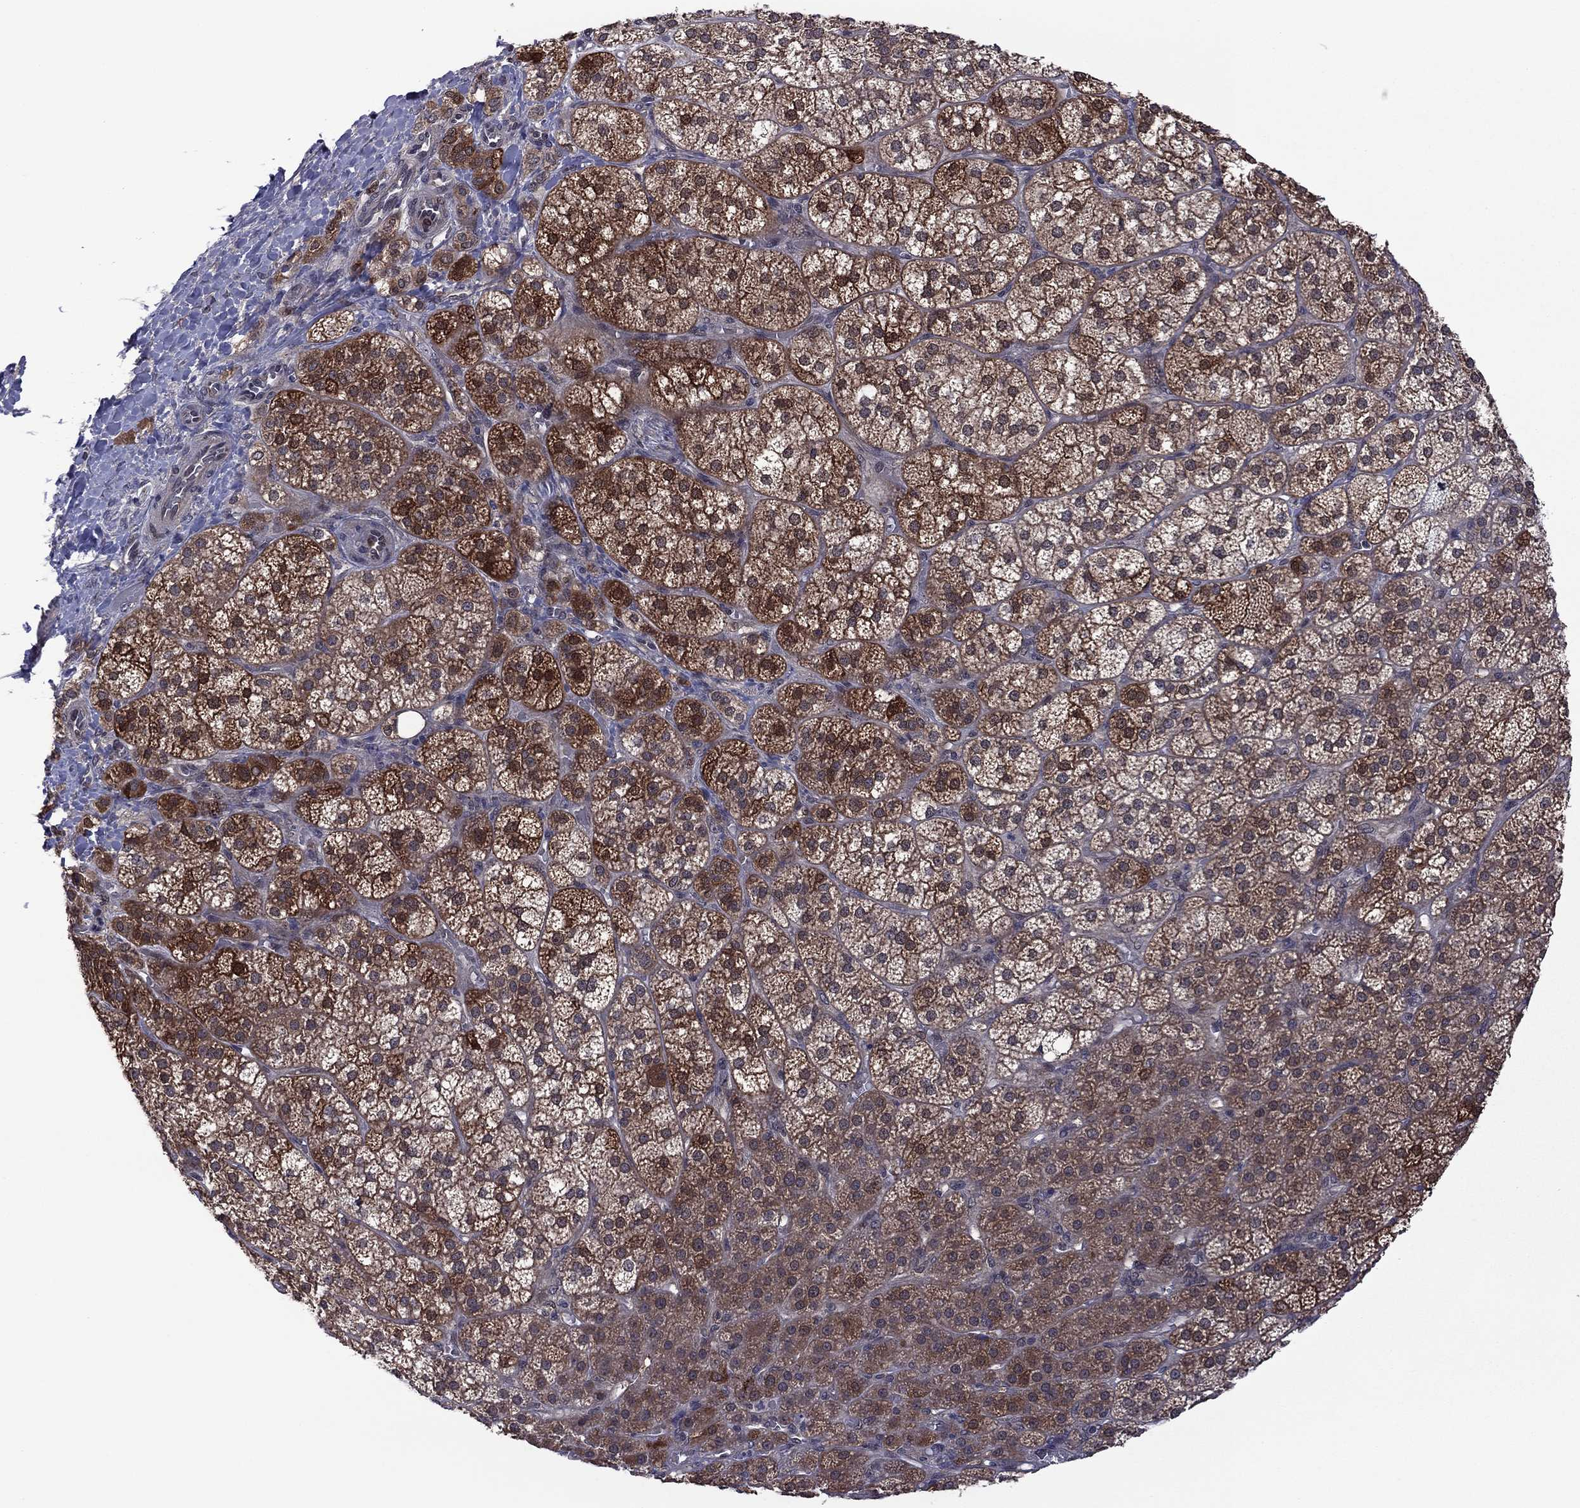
{"staining": {"intensity": "strong", "quantity": "25%-75%", "location": "cytoplasmic/membranous"}, "tissue": "adrenal gland", "cell_type": "Glandular cells", "image_type": "normal", "snomed": [{"axis": "morphology", "description": "Normal tissue, NOS"}, {"axis": "topography", "description": "Adrenal gland"}], "caption": "An IHC photomicrograph of benign tissue is shown. Protein staining in brown shows strong cytoplasmic/membranous positivity in adrenal gland within glandular cells.", "gene": "GPAA1", "patient": {"sex": "female", "age": 60}}